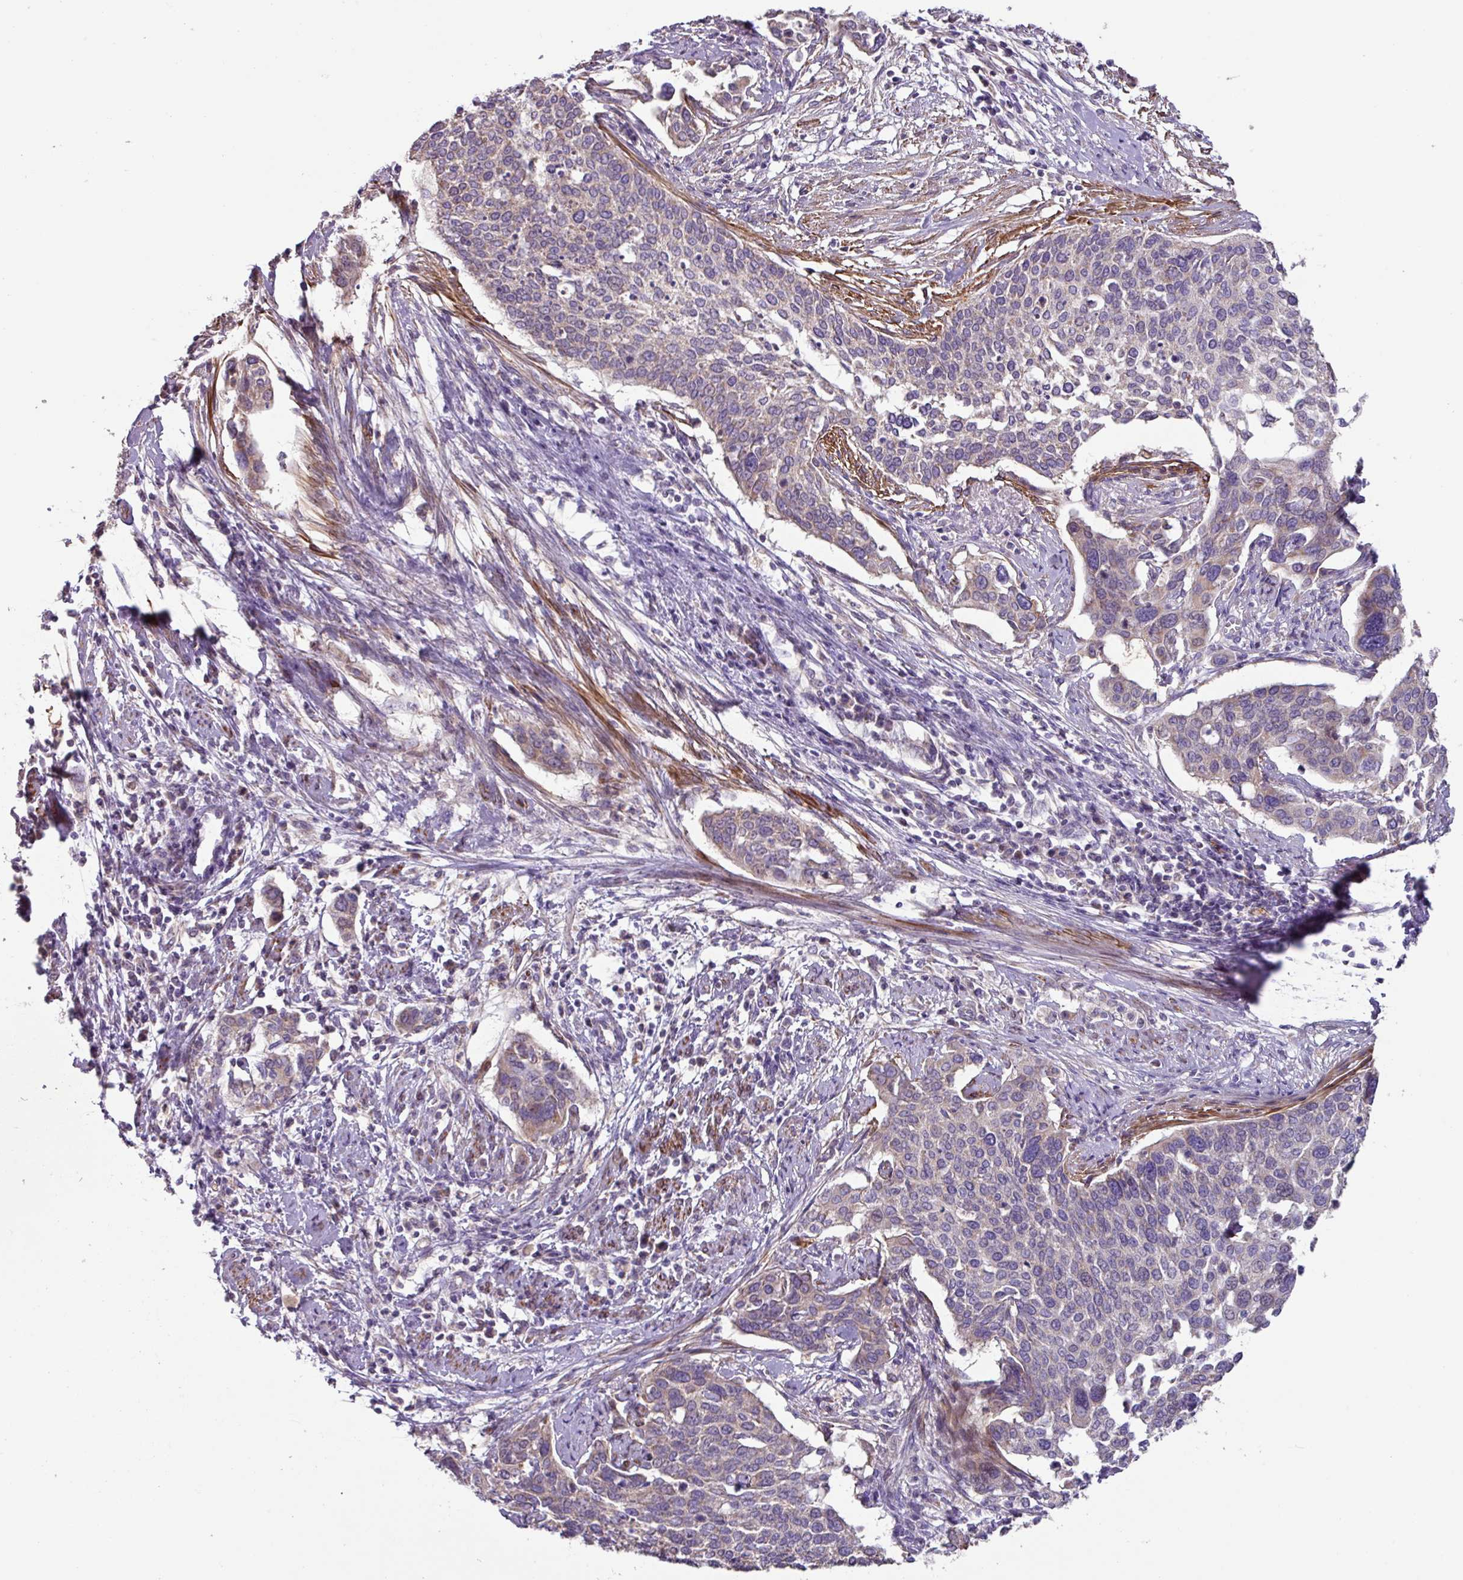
{"staining": {"intensity": "weak", "quantity": "<25%", "location": "cytoplasmic/membranous"}, "tissue": "cervical cancer", "cell_type": "Tumor cells", "image_type": "cancer", "snomed": [{"axis": "morphology", "description": "Squamous cell carcinoma, NOS"}, {"axis": "topography", "description": "Cervix"}], "caption": "IHC photomicrograph of human squamous cell carcinoma (cervical) stained for a protein (brown), which shows no positivity in tumor cells.", "gene": "MRRF", "patient": {"sex": "female", "age": 44}}